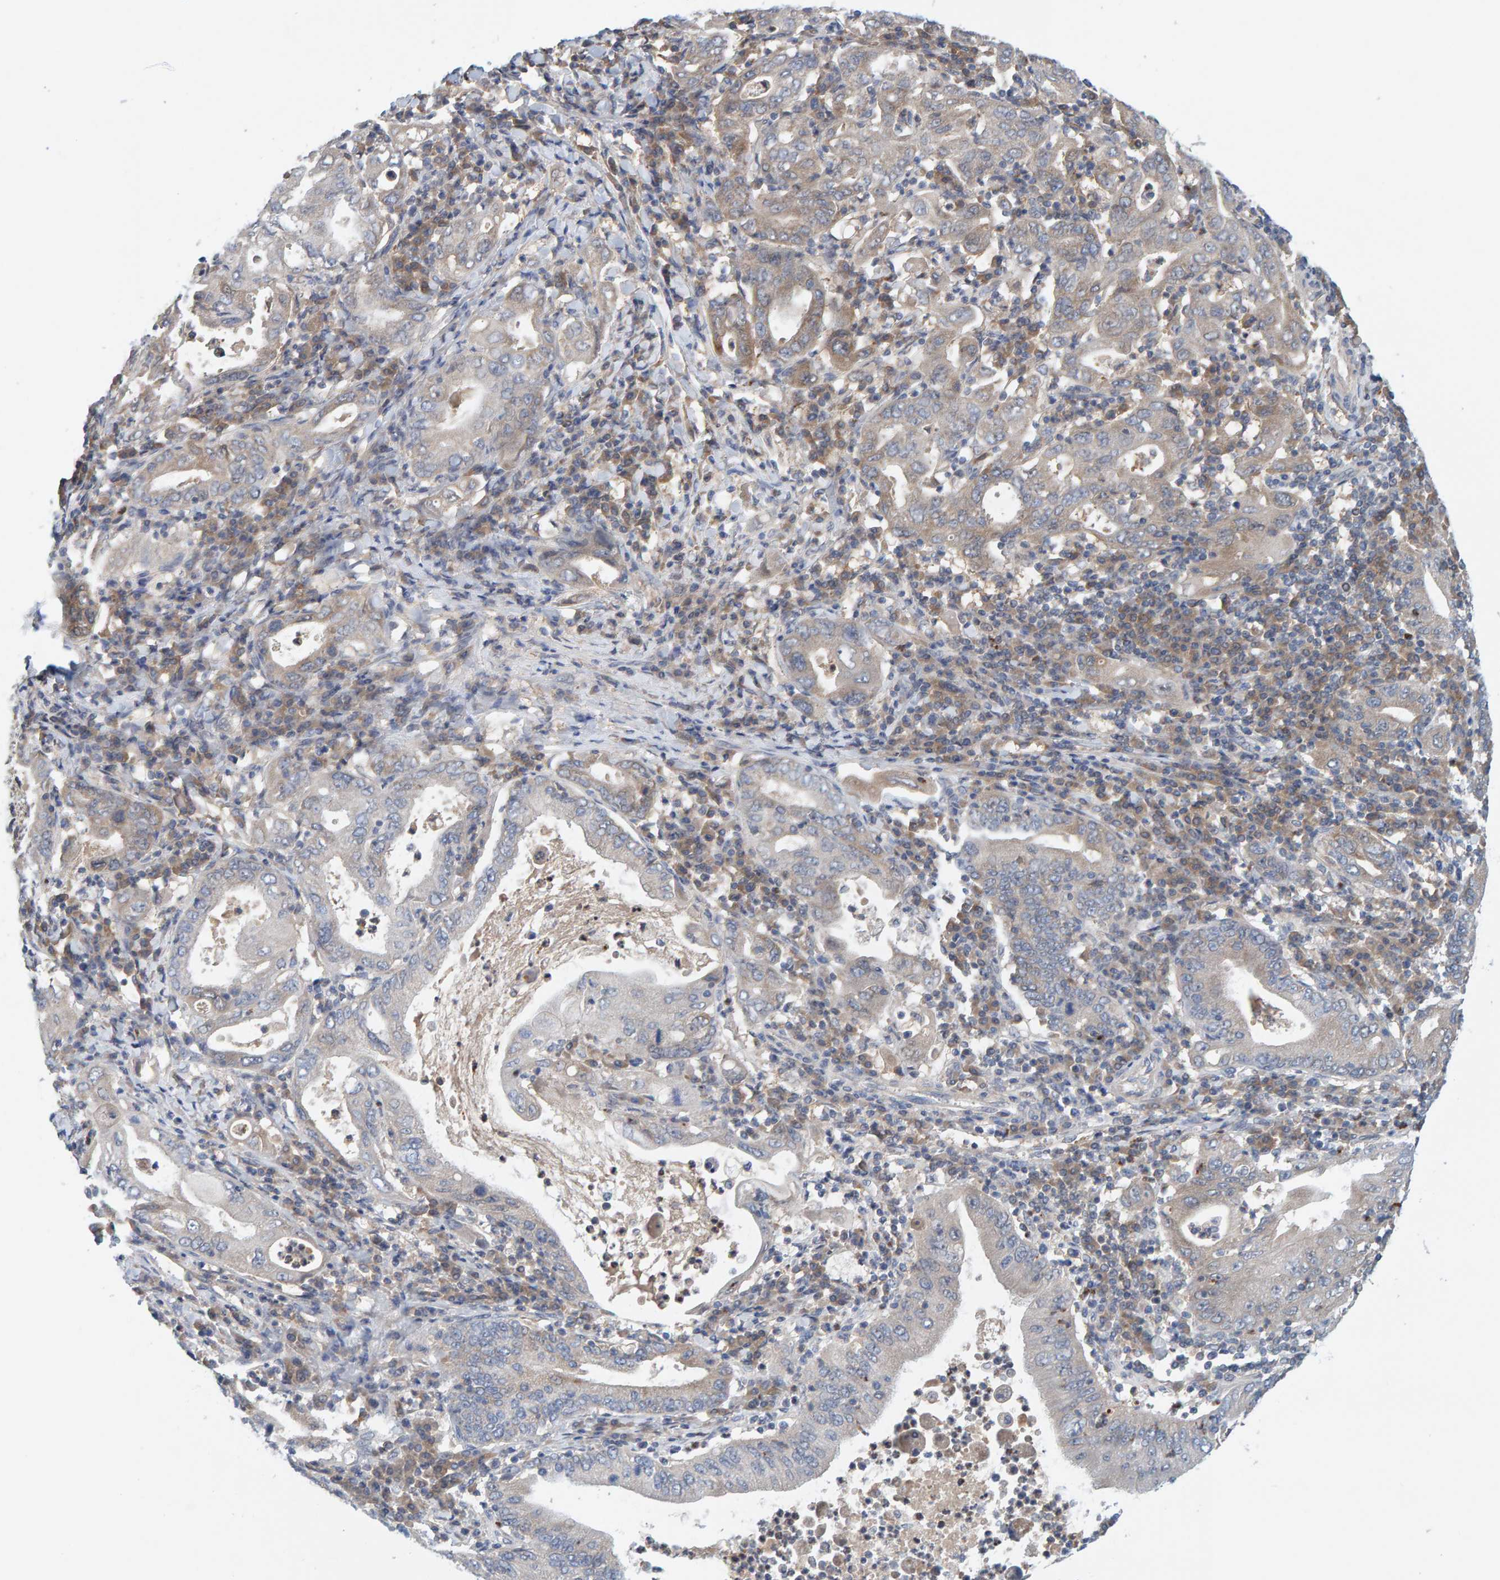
{"staining": {"intensity": "weak", "quantity": "<25%", "location": "cytoplasmic/membranous"}, "tissue": "stomach cancer", "cell_type": "Tumor cells", "image_type": "cancer", "snomed": [{"axis": "morphology", "description": "Normal tissue, NOS"}, {"axis": "morphology", "description": "Adenocarcinoma, NOS"}, {"axis": "topography", "description": "Esophagus"}, {"axis": "topography", "description": "Stomach, upper"}, {"axis": "topography", "description": "Peripheral nerve tissue"}], "caption": "Protein analysis of stomach adenocarcinoma demonstrates no significant staining in tumor cells. (DAB (3,3'-diaminobenzidine) IHC, high magnification).", "gene": "TATDN1", "patient": {"sex": "male", "age": 62}}